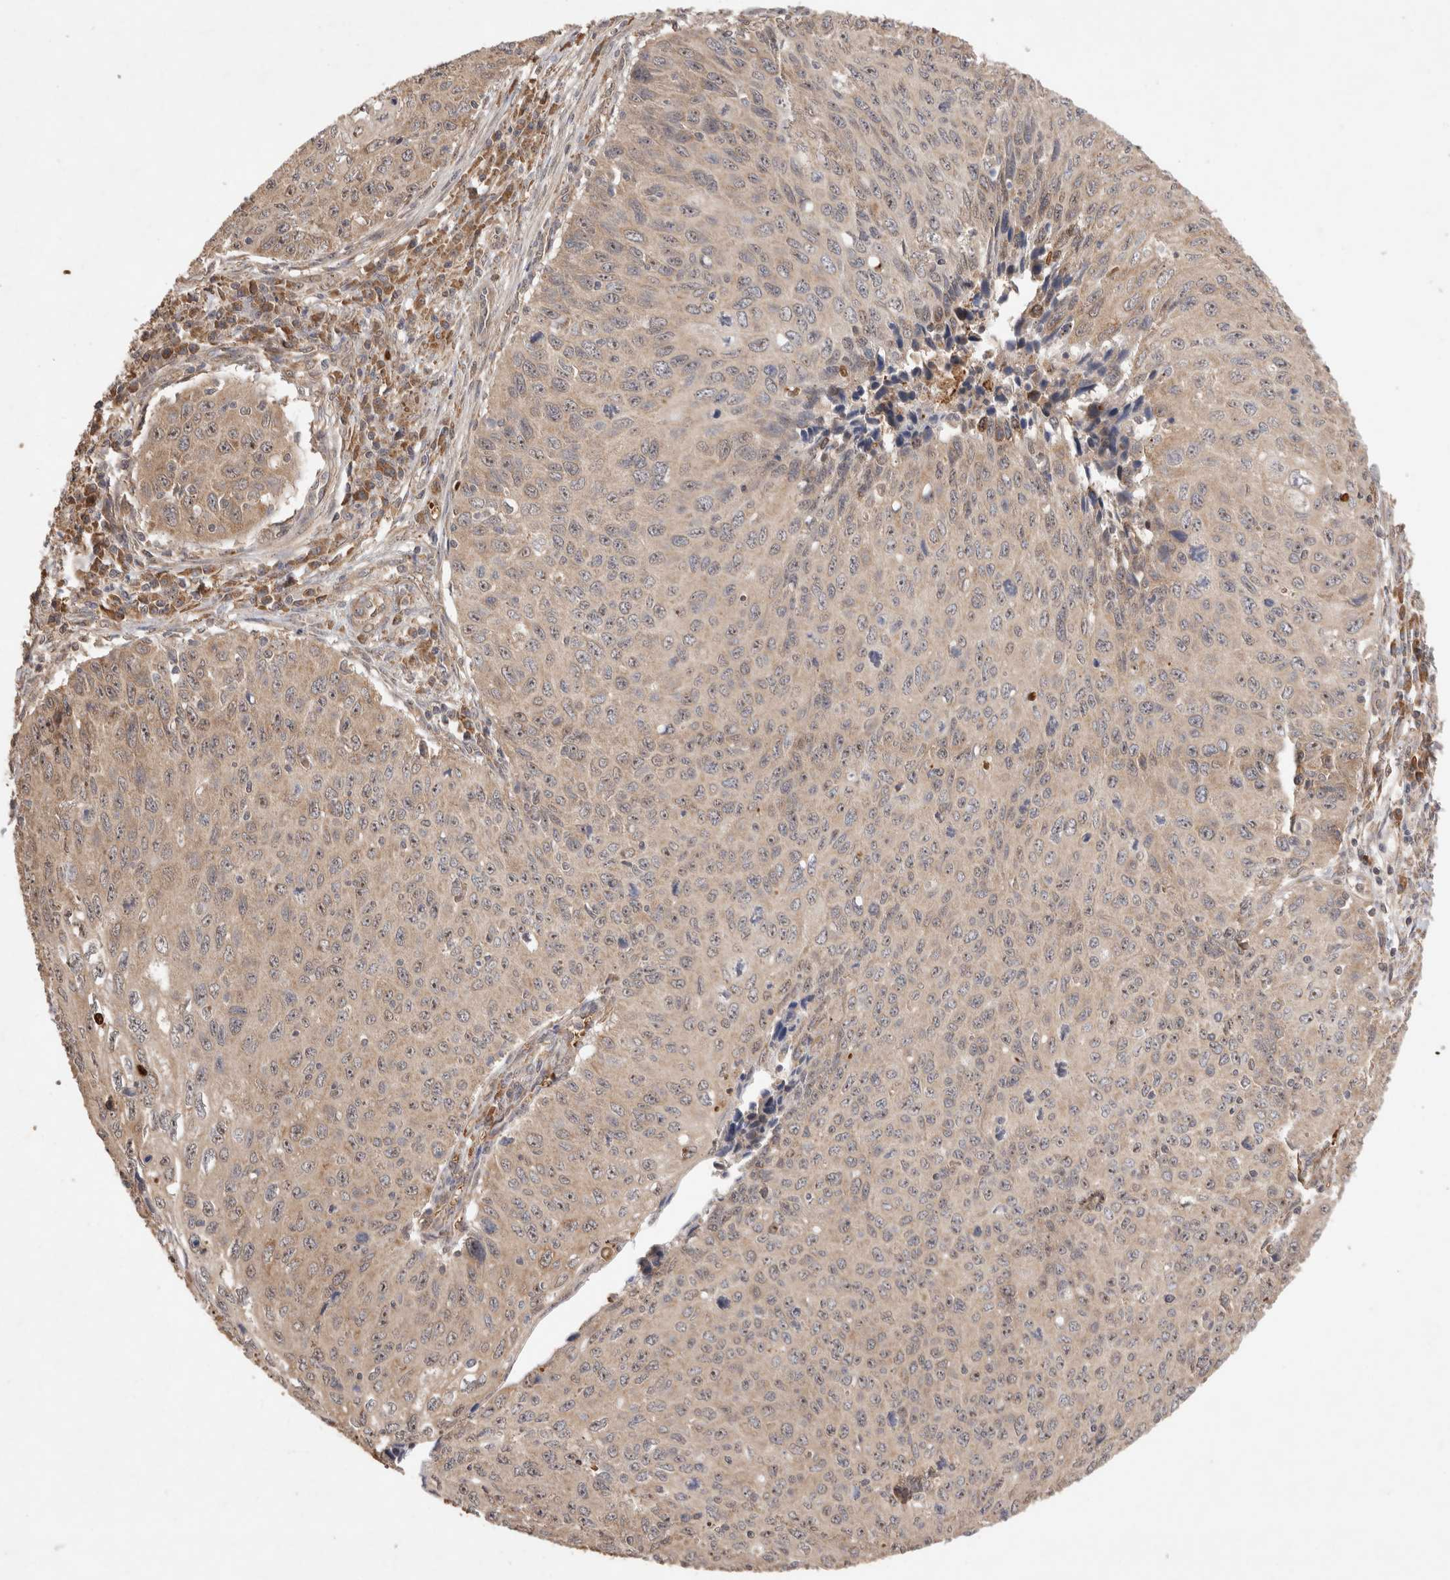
{"staining": {"intensity": "weak", "quantity": "<25%", "location": "cytoplasmic/membranous,nuclear"}, "tissue": "cervical cancer", "cell_type": "Tumor cells", "image_type": "cancer", "snomed": [{"axis": "morphology", "description": "Squamous cell carcinoma, NOS"}, {"axis": "topography", "description": "Cervix"}], "caption": "Tumor cells show no significant protein positivity in cervical cancer.", "gene": "FAM221A", "patient": {"sex": "female", "age": 53}}